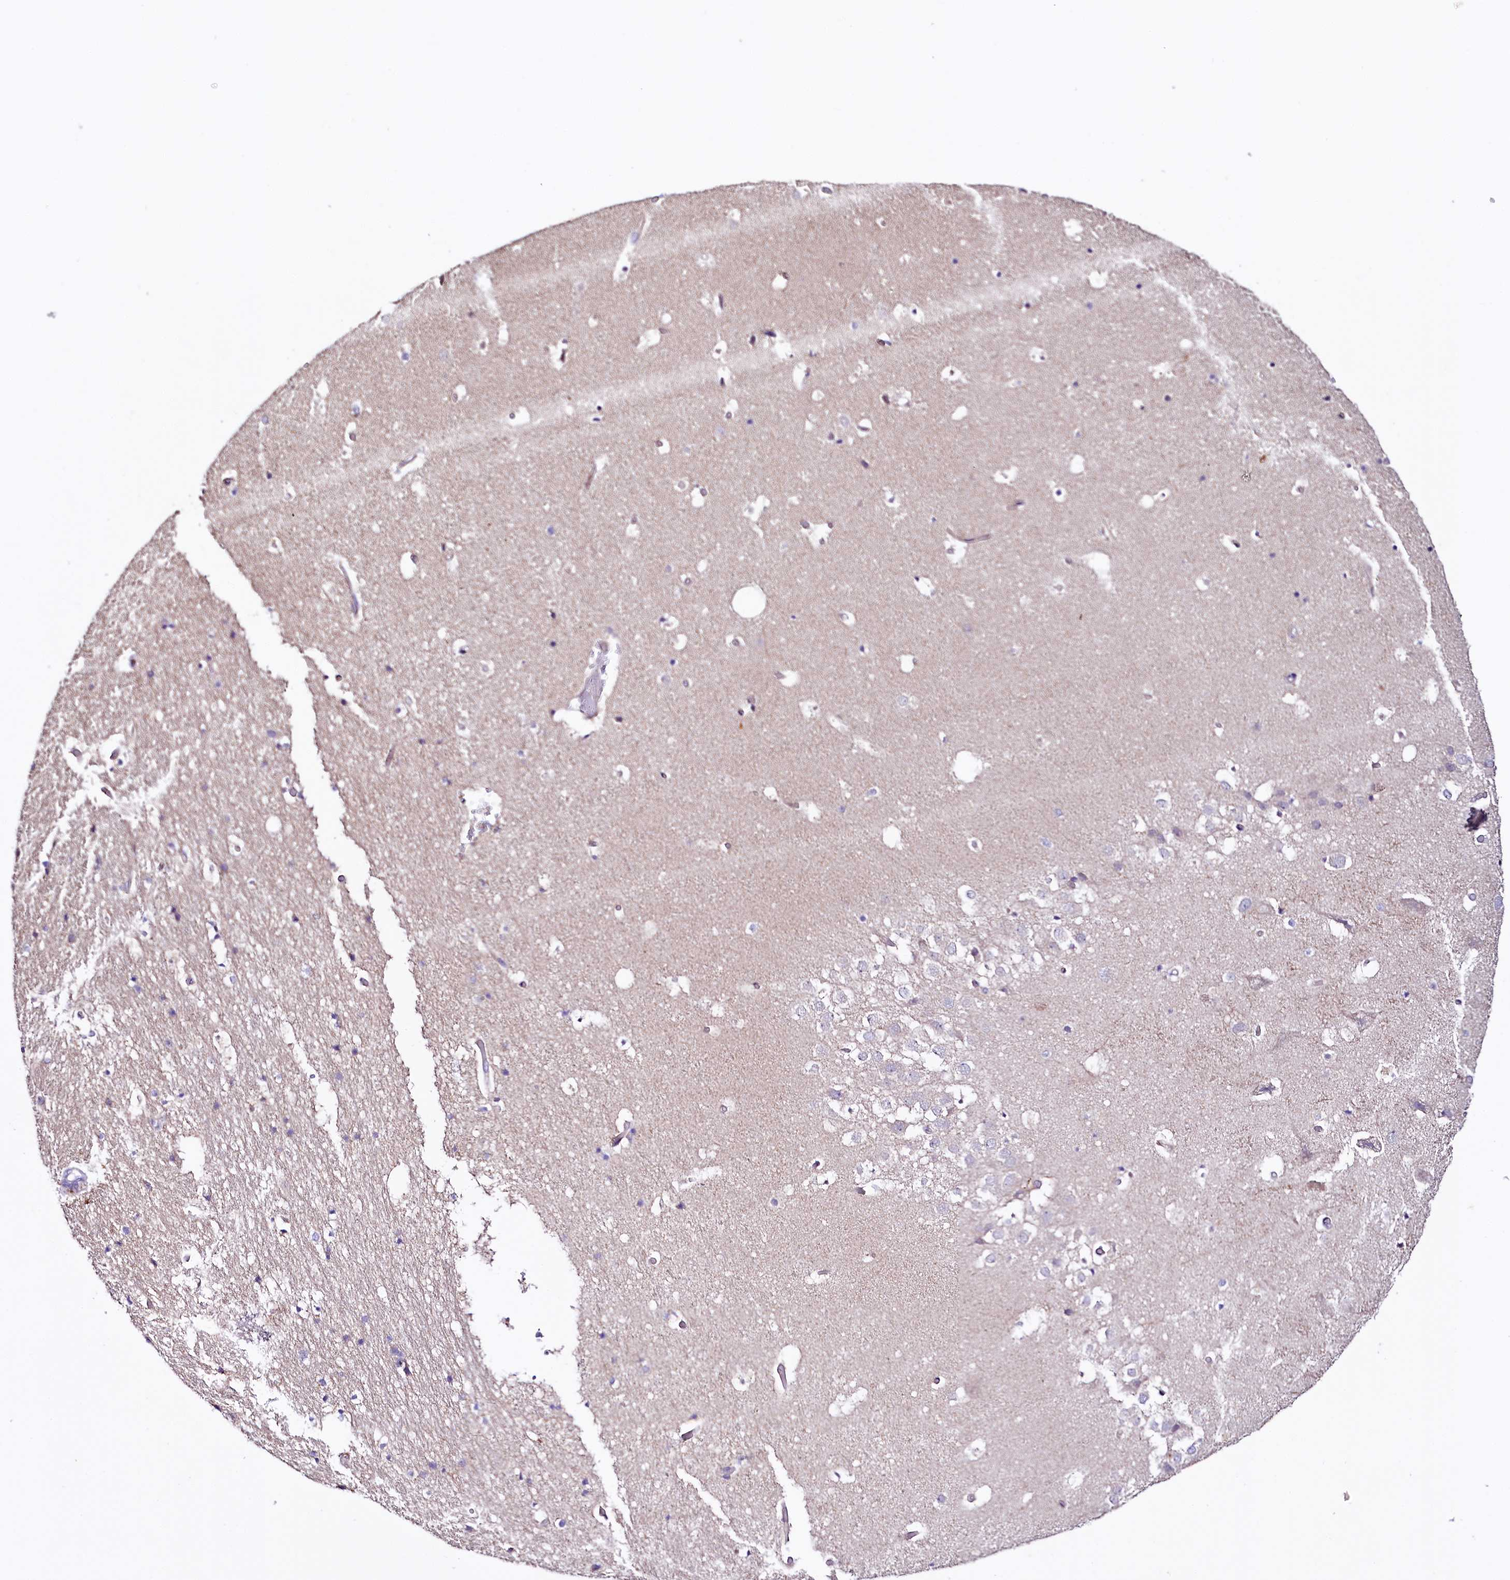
{"staining": {"intensity": "negative", "quantity": "none", "location": "none"}, "tissue": "hippocampus", "cell_type": "Glial cells", "image_type": "normal", "snomed": [{"axis": "morphology", "description": "Normal tissue, NOS"}, {"axis": "topography", "description": "Hippocampus"}], "caption": "IHC image of normal human hippocampus stained for a protein (brown), which exhibits no staining in glial cells.", "gene": "ZNF45", "patient": {"sex": "female", "age": 52}}